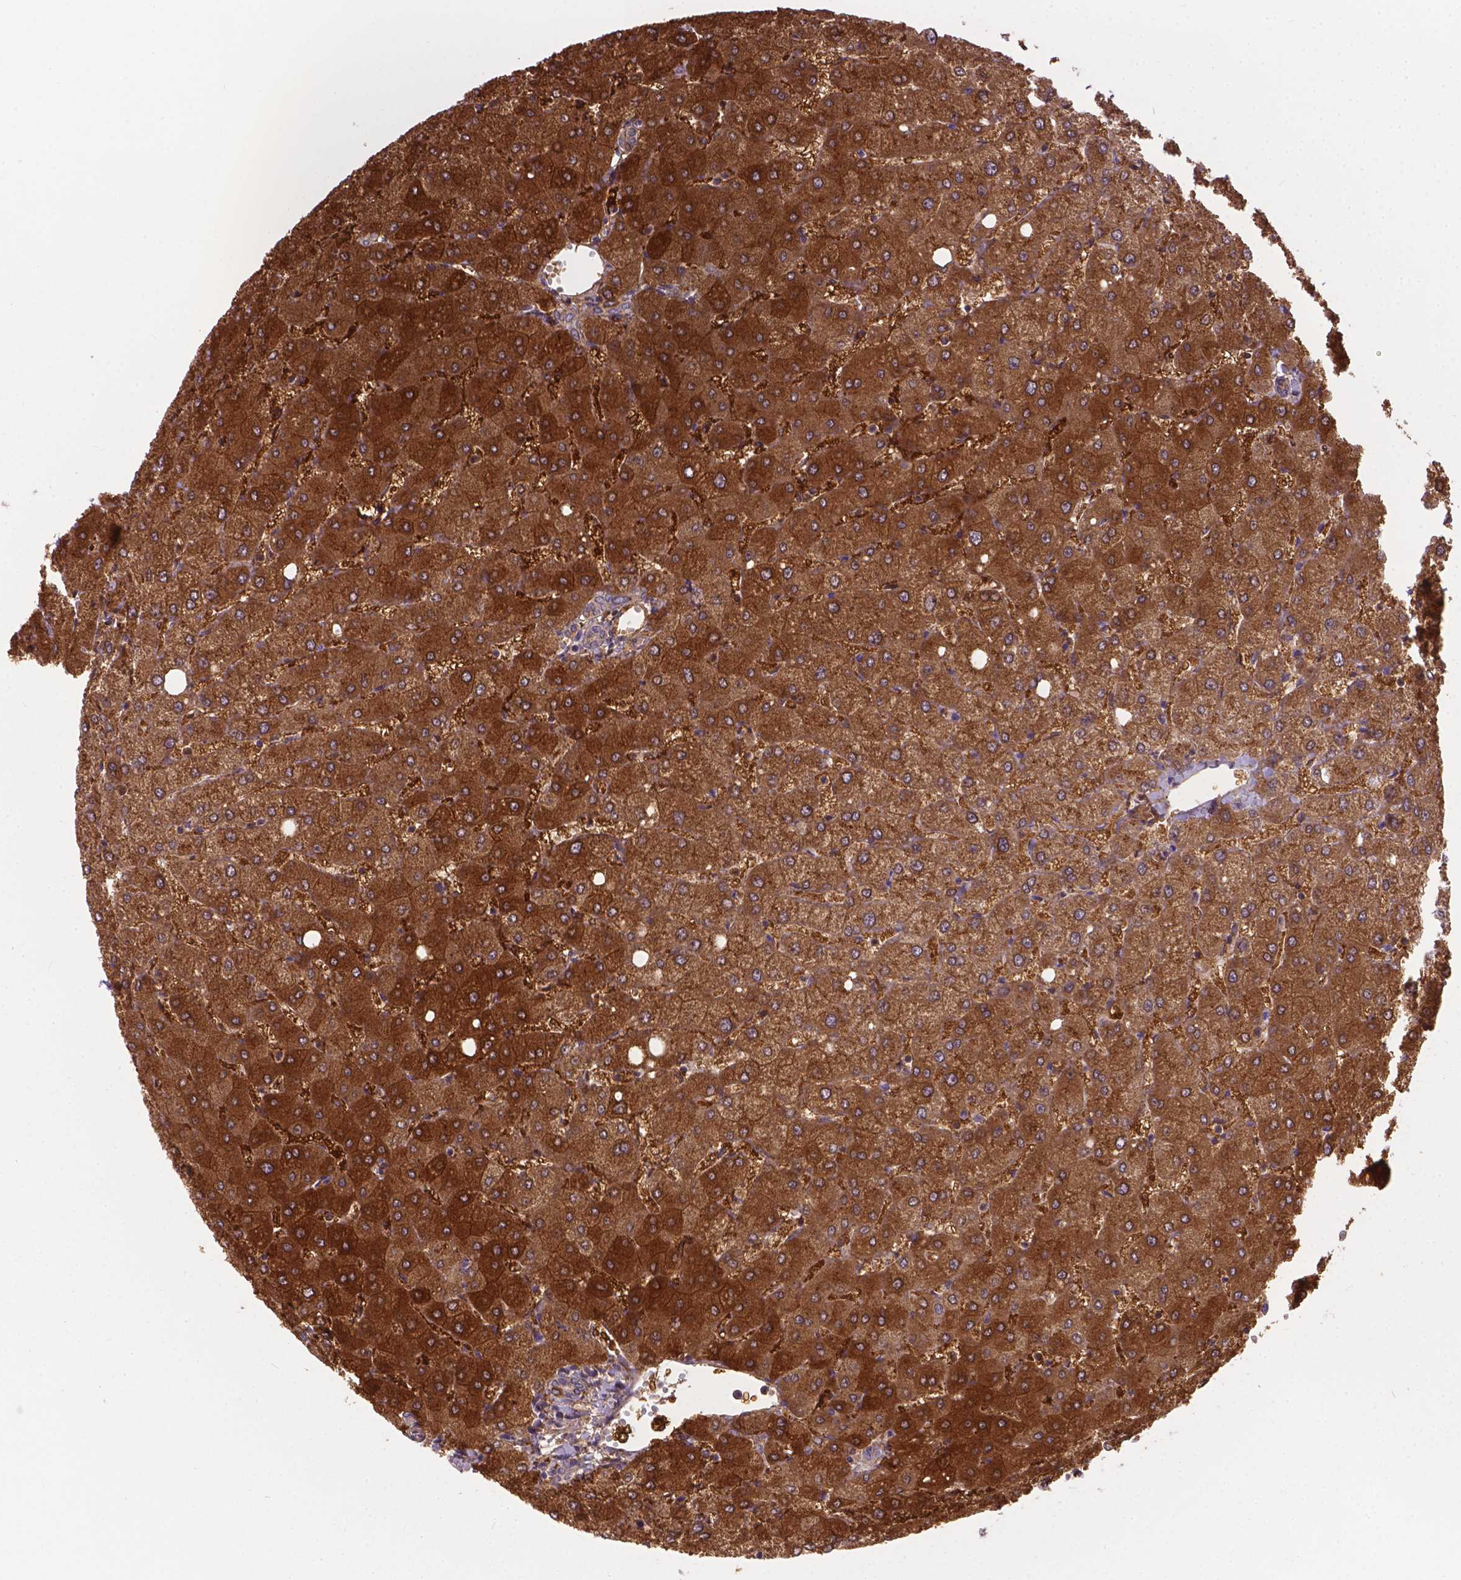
{"staining": {"intensity": "negative", "quantity": "none", "location": "none"}, "tissue": "liver", "cell_type": "Cholangiocytes", "image_type": "normal", "snomed": [{"axis": "morphology", "description": "Normal tissue, NOS"}, {"axis": "topography", "description": "Liver"}], "caption": "Immunohistochemistry photomicrograph of unremarkable liver stained for a protein (brown), which displays no expression in cholangiocytes. (DAB immunohistochemistry visualized using brightfield microscopy, high magnification).", "gene": "TM4SF18", "patient": {"sex": "female", "age": 54}}